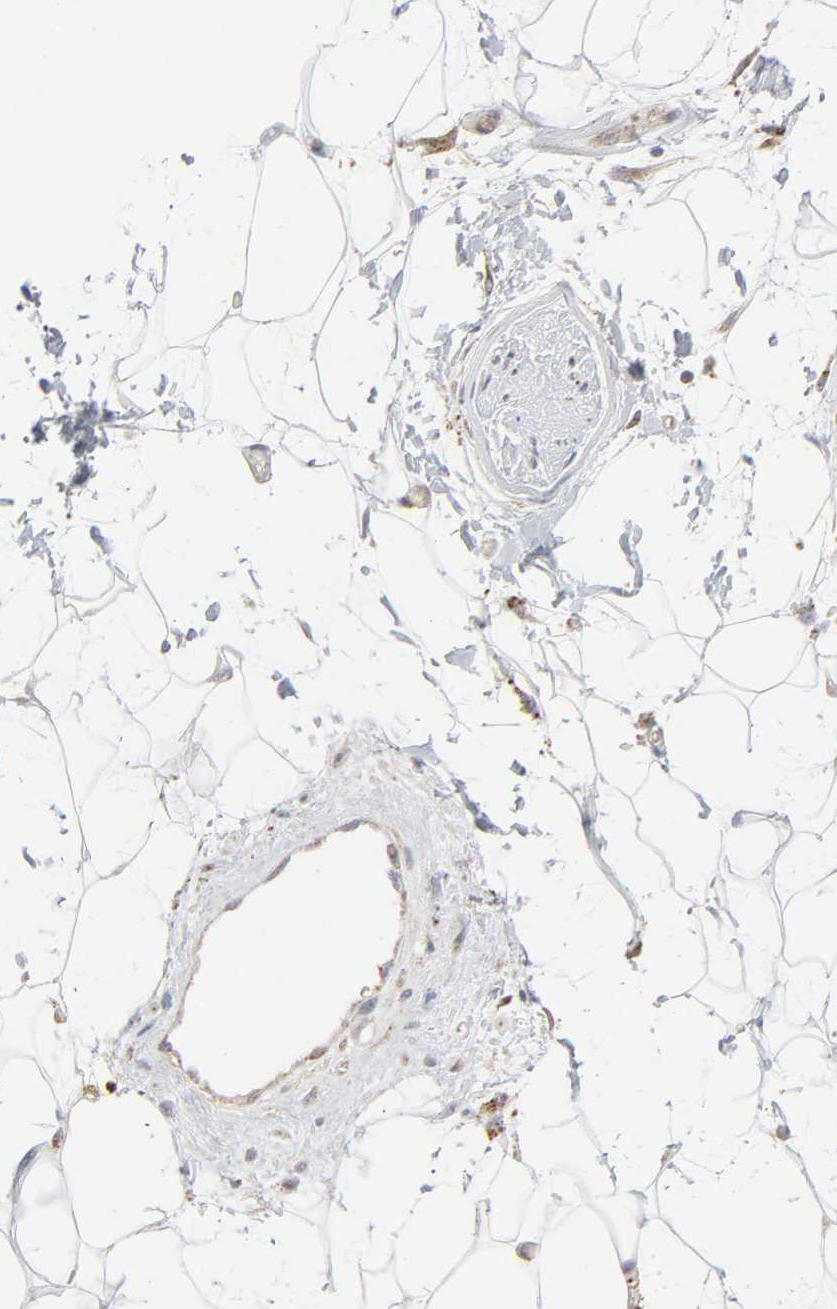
{"staining": {"intensity": "negative", "quantity": "none", "location": "none"}, "tissue": "adipose tissue", "cell_type": "Adipocytes", "image_type": "normal", "snomed": [{"axis": "morphology", "description": "Normal tissue, NOS"}, {"axis": "topography", "description": "Soft tissue"}], "caption": "Adipocytes are negative for brown protein staining in benign adipose tissue. The staining was performed using DAB (3,3'-diaminobenzidine) to visualize the protein expression in brown, while the nuclei were stained in blue with hematoxylin (Magnification: 20x).", "gene": "POMT2", "patient": {"sex": "male", "age": 72}}